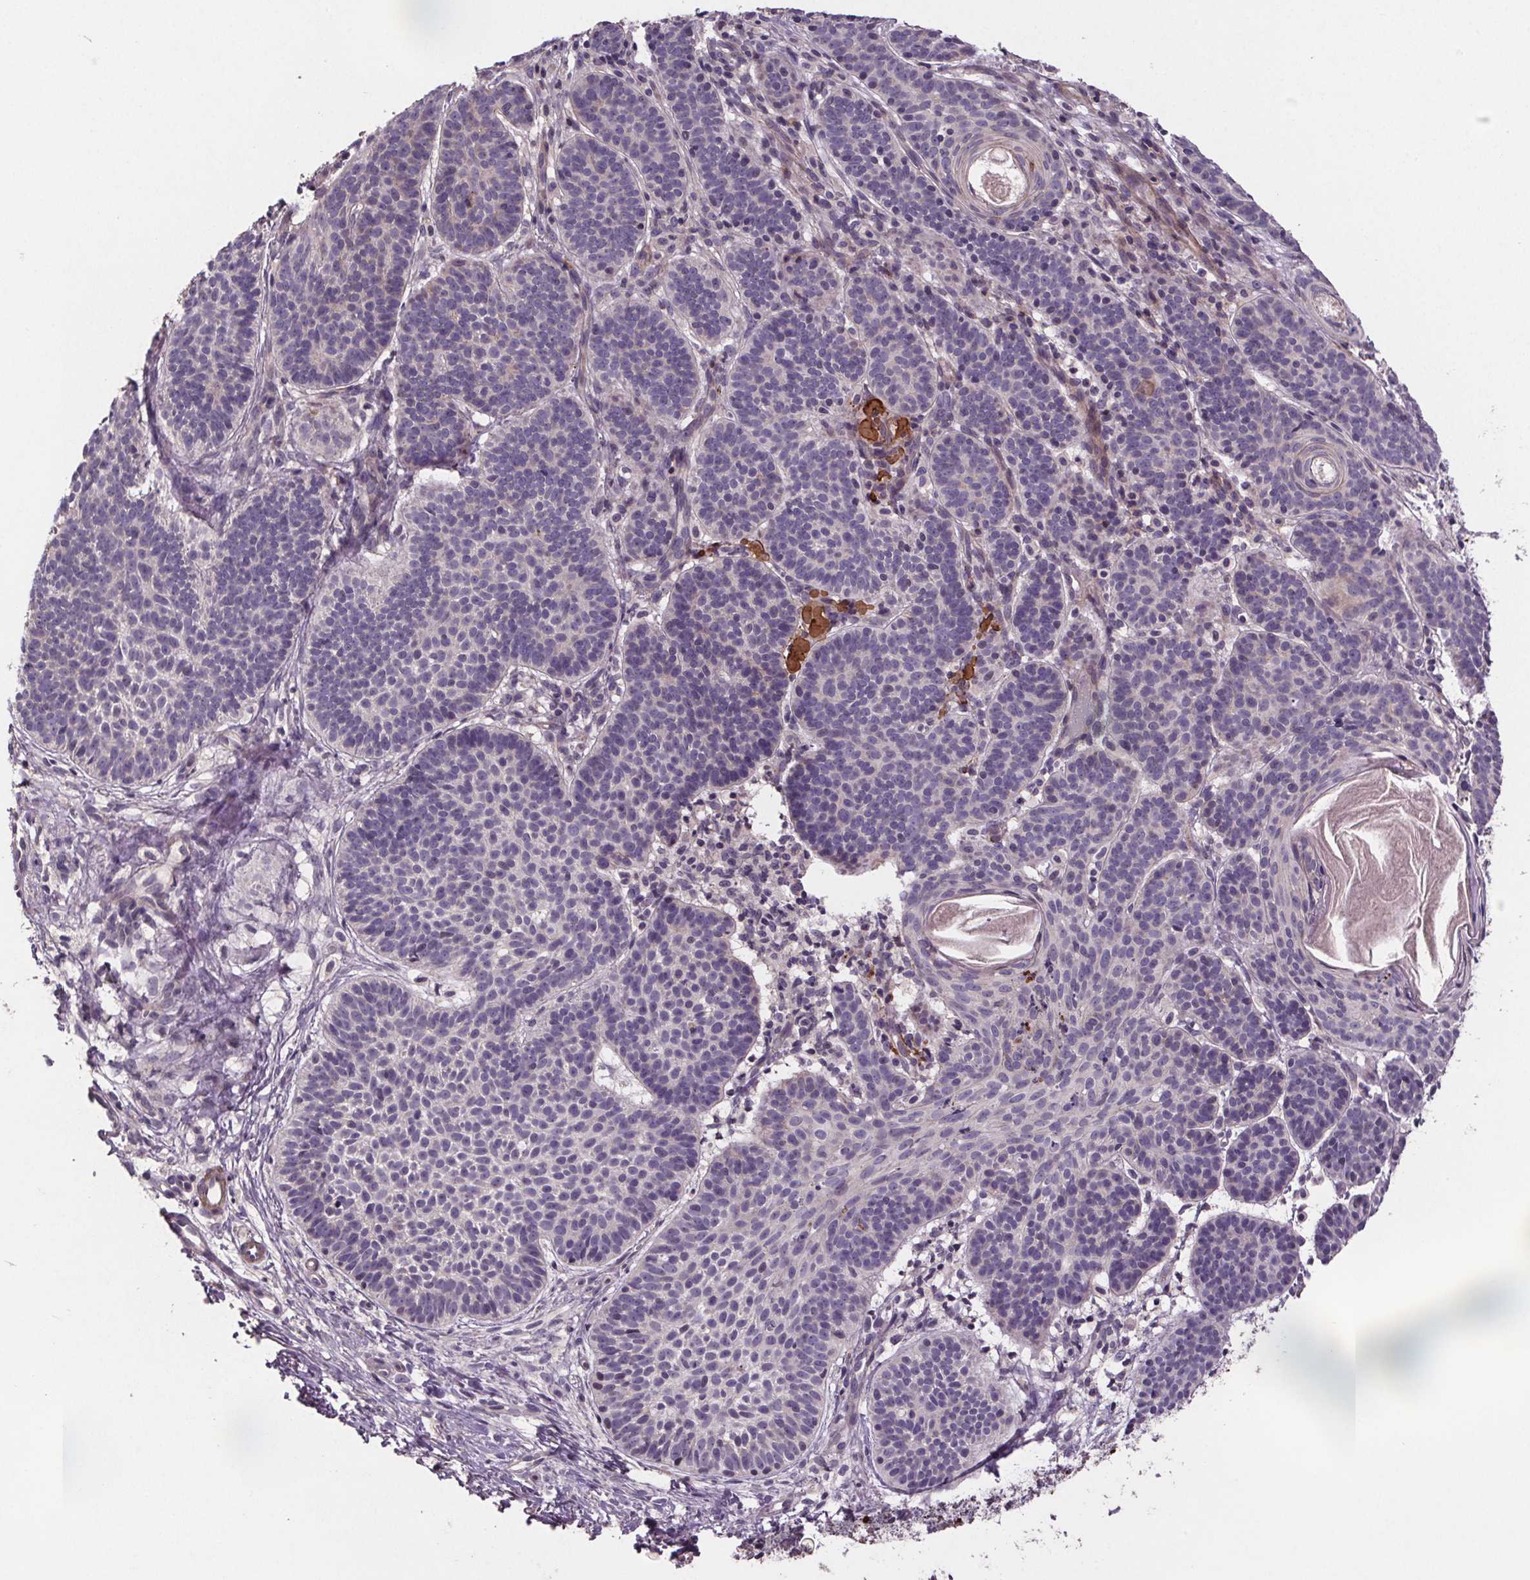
{"staining": {"intensity": "negative", "quantity": "none", "location": "none"}, "tissue": "skin cancer", "cell_type": "Tumor cells", "image_type": "cancer", "snomed": [{"axis": "morphology", "description": "Basal cell carcinoma"}, {"axis": "topography", "description": "Skin"}], "caption": "Photomicrograph shows no protein positivity in tumor cells of skin cancer (basal cell carcinoma) tissue.", "gene": "CLN3", "patient": {"sex": "male", "age": 72}}